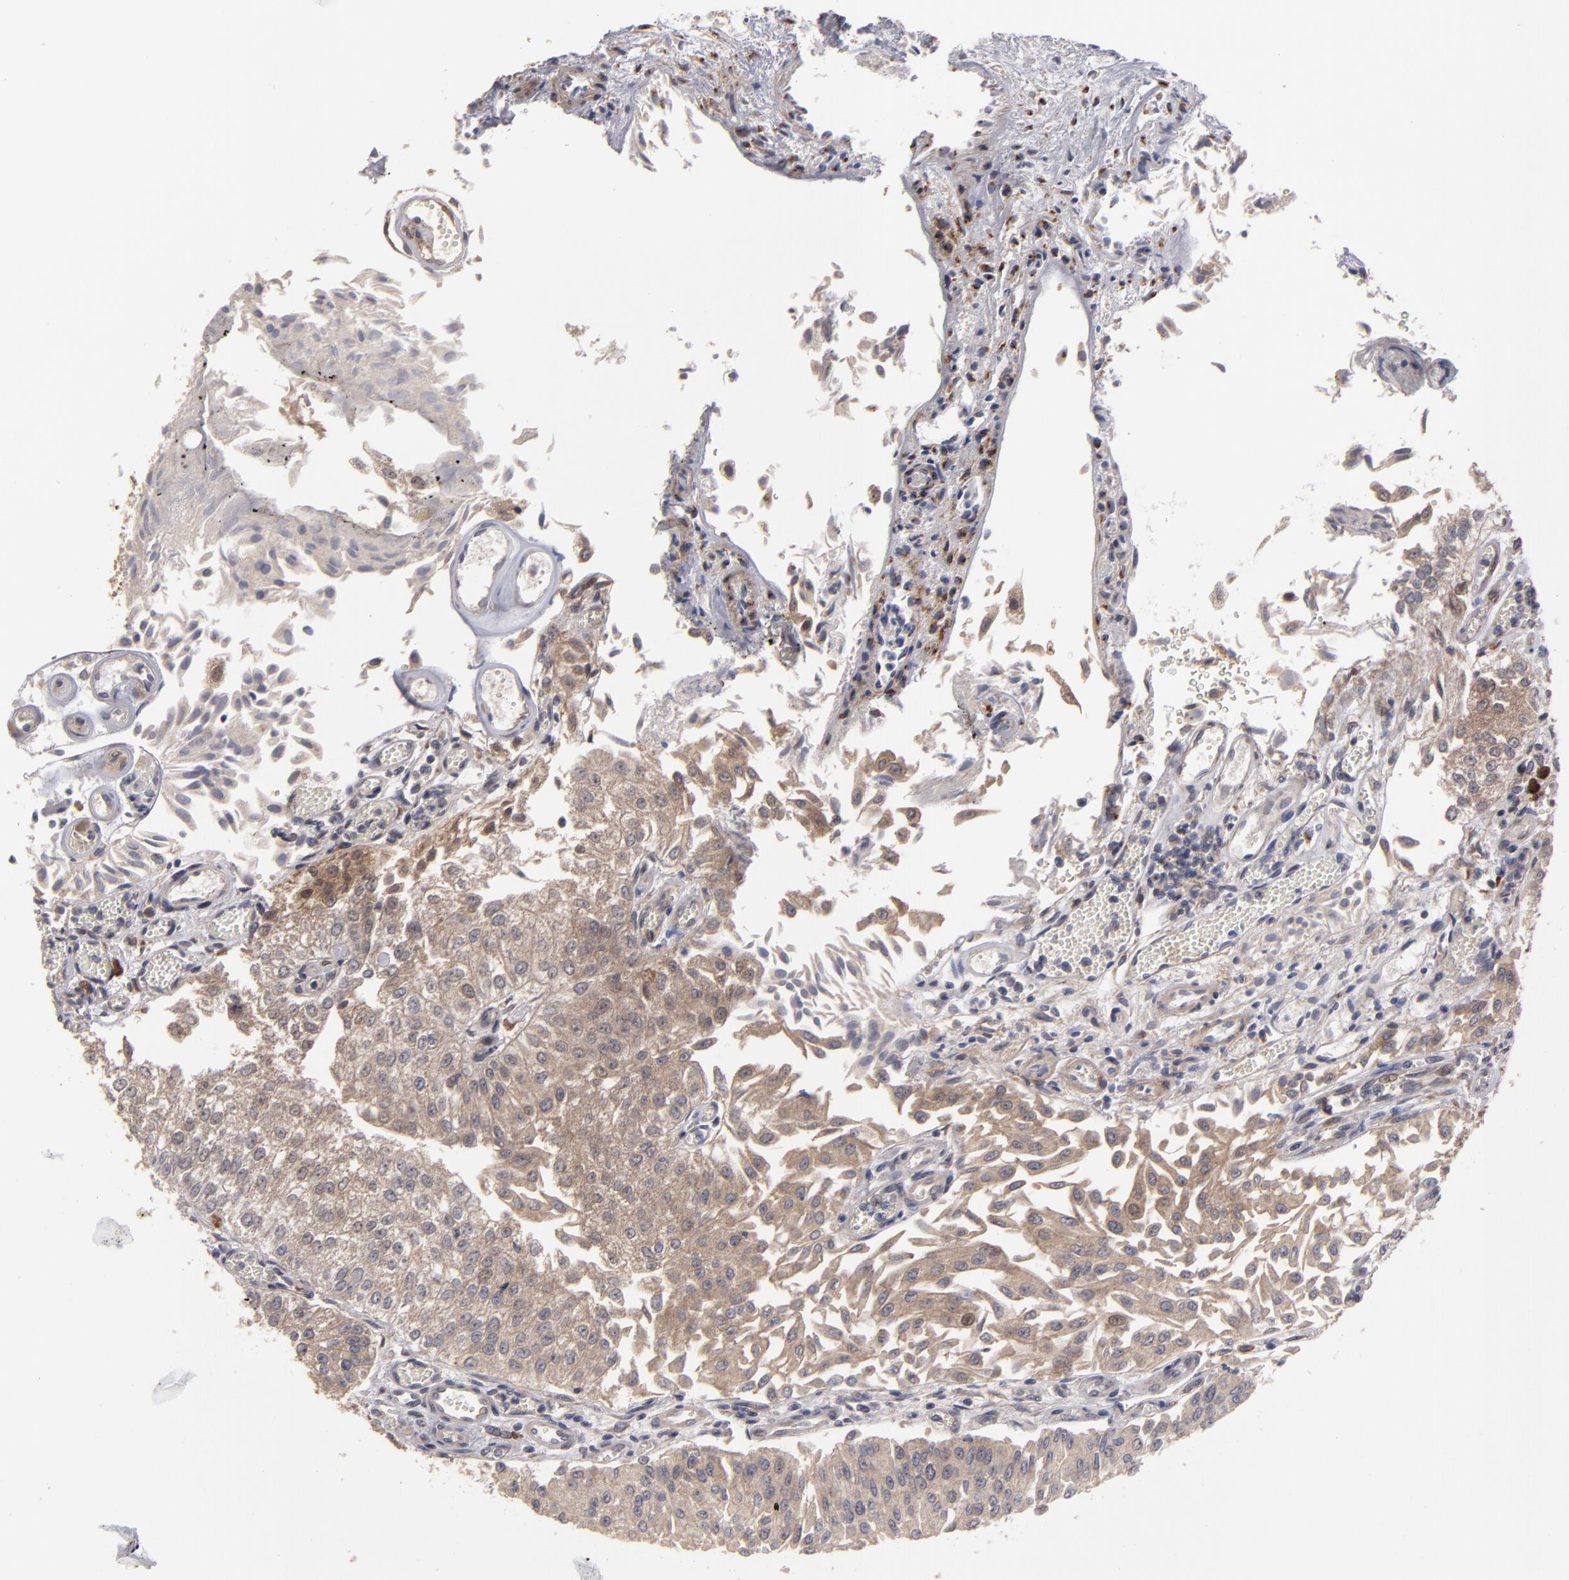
{"staining": {"intensity": "weak", "quantity": ">75%", "location": "cytoplasmic/membranous"}, "tissue": "urothelial cancer", "cell_type": "Tumor cells", "image_type": "cancer", "snomed": [{"axis": "morphology", "description": "Urothelial carcinoma, Low grade"}, {"axis": "topography", "description": "Urinary bladder"}], "caption": "DAB immunohistochemical staining of human urothelial cancer demonstrates weak cytoplasmic/membranous protein expression in about >75% of tumor cells.", "gene": "SND1", "patient": {"sex": "male", "age": 86}}